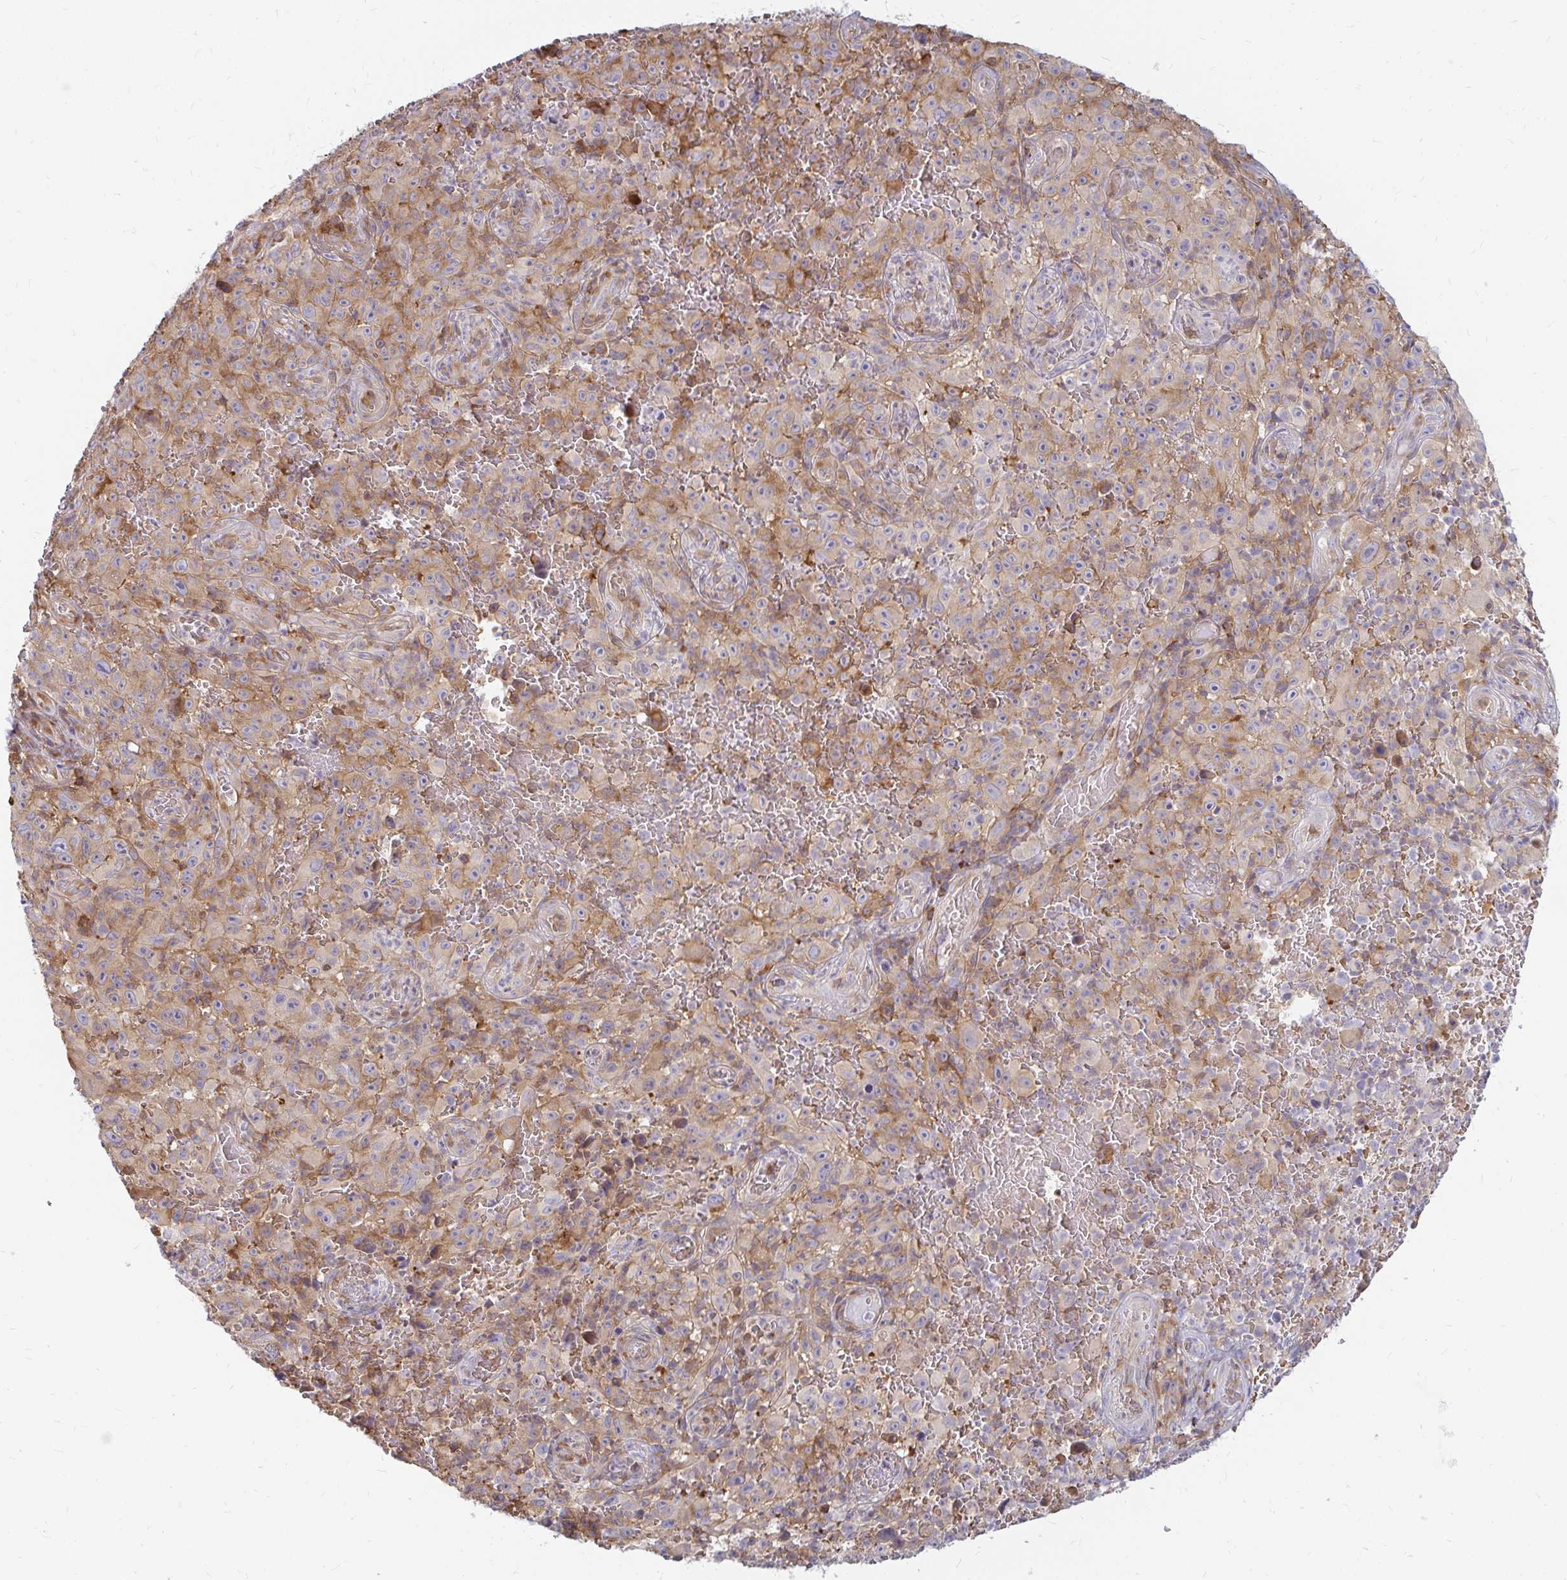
{"staining": {"intensity": "weak", "quantity": "25%-75%", "location": "cytoplasmic/membranous"}, "tissue": "melanoma", "cell_type": "Tumor cells", "image_type": "cancer", "snomed": [{"axis": "morphology", "description": "Malignant melanoma, NOS"}, {"axis": "topography", "description": "Skin"}], "caption": "This micrograph shows immunohistochemistry (IHC) staining of melanoma, with low weak cytoplasmic/membranous expression in about 25%-75% of tumor cells.", "gene": "CAST", "patient": {"sex": "female", "age": 82}}